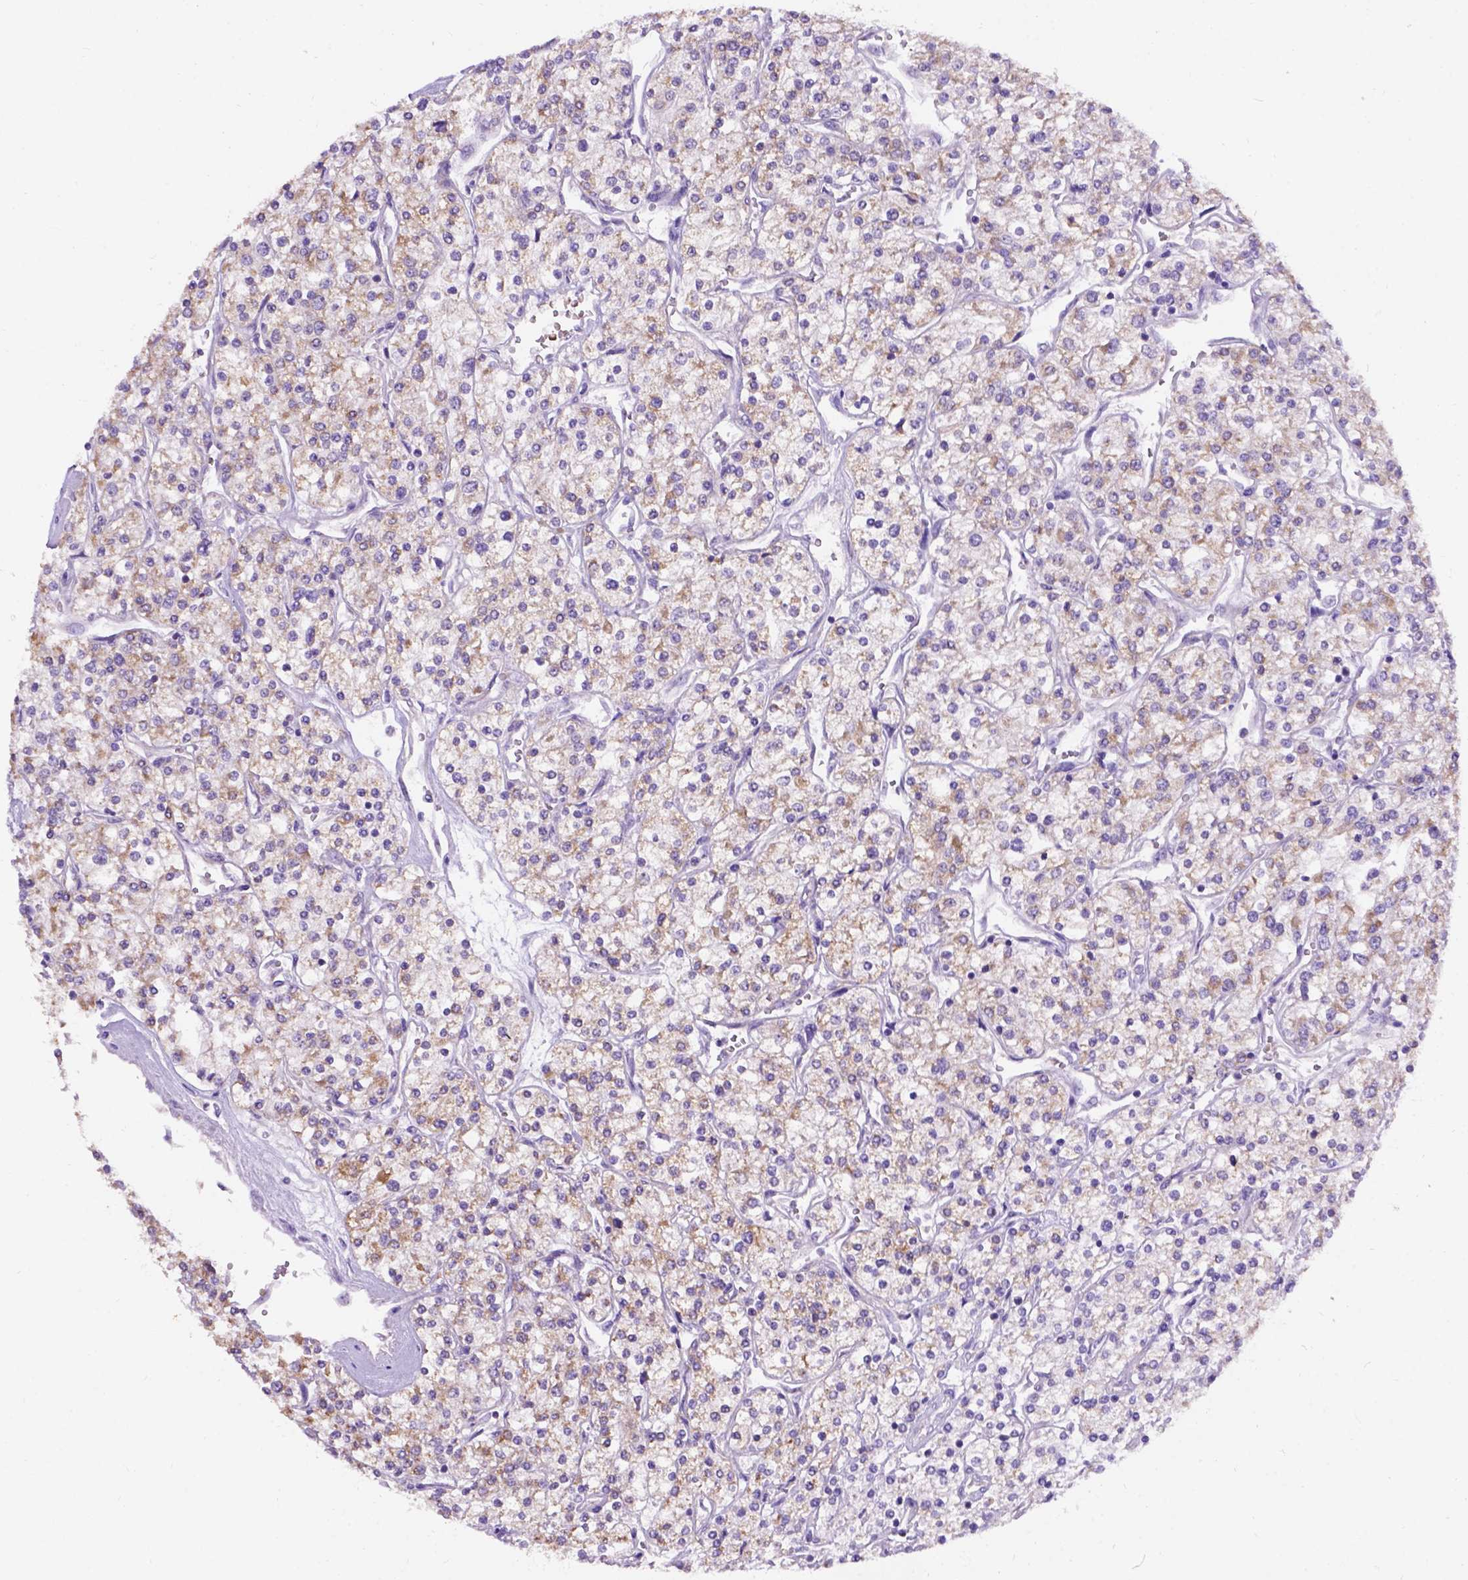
{"staining": {"intensity": "moderate", "quantity": "<25%", "location": "cytoplasmic/membranous"}, "tissue": "renal cancer", "cell_type": "Tumor cells", "image_type": "cancer", "snomed": [{"axis": "morphology", "description": "Adenocarcinoma, NOS"}, {"axis": "topography", "description": "Kidney"}], "caption": "Immunohistochemistry (DAB) staining of human renal cancer (adenocarcinoma) reveals moderate cytoplasmic/membranous protein expression in about <25% of tumor cells.", "gene": "L2HGDH", "patient": {"sex": "male", "age": 80}}